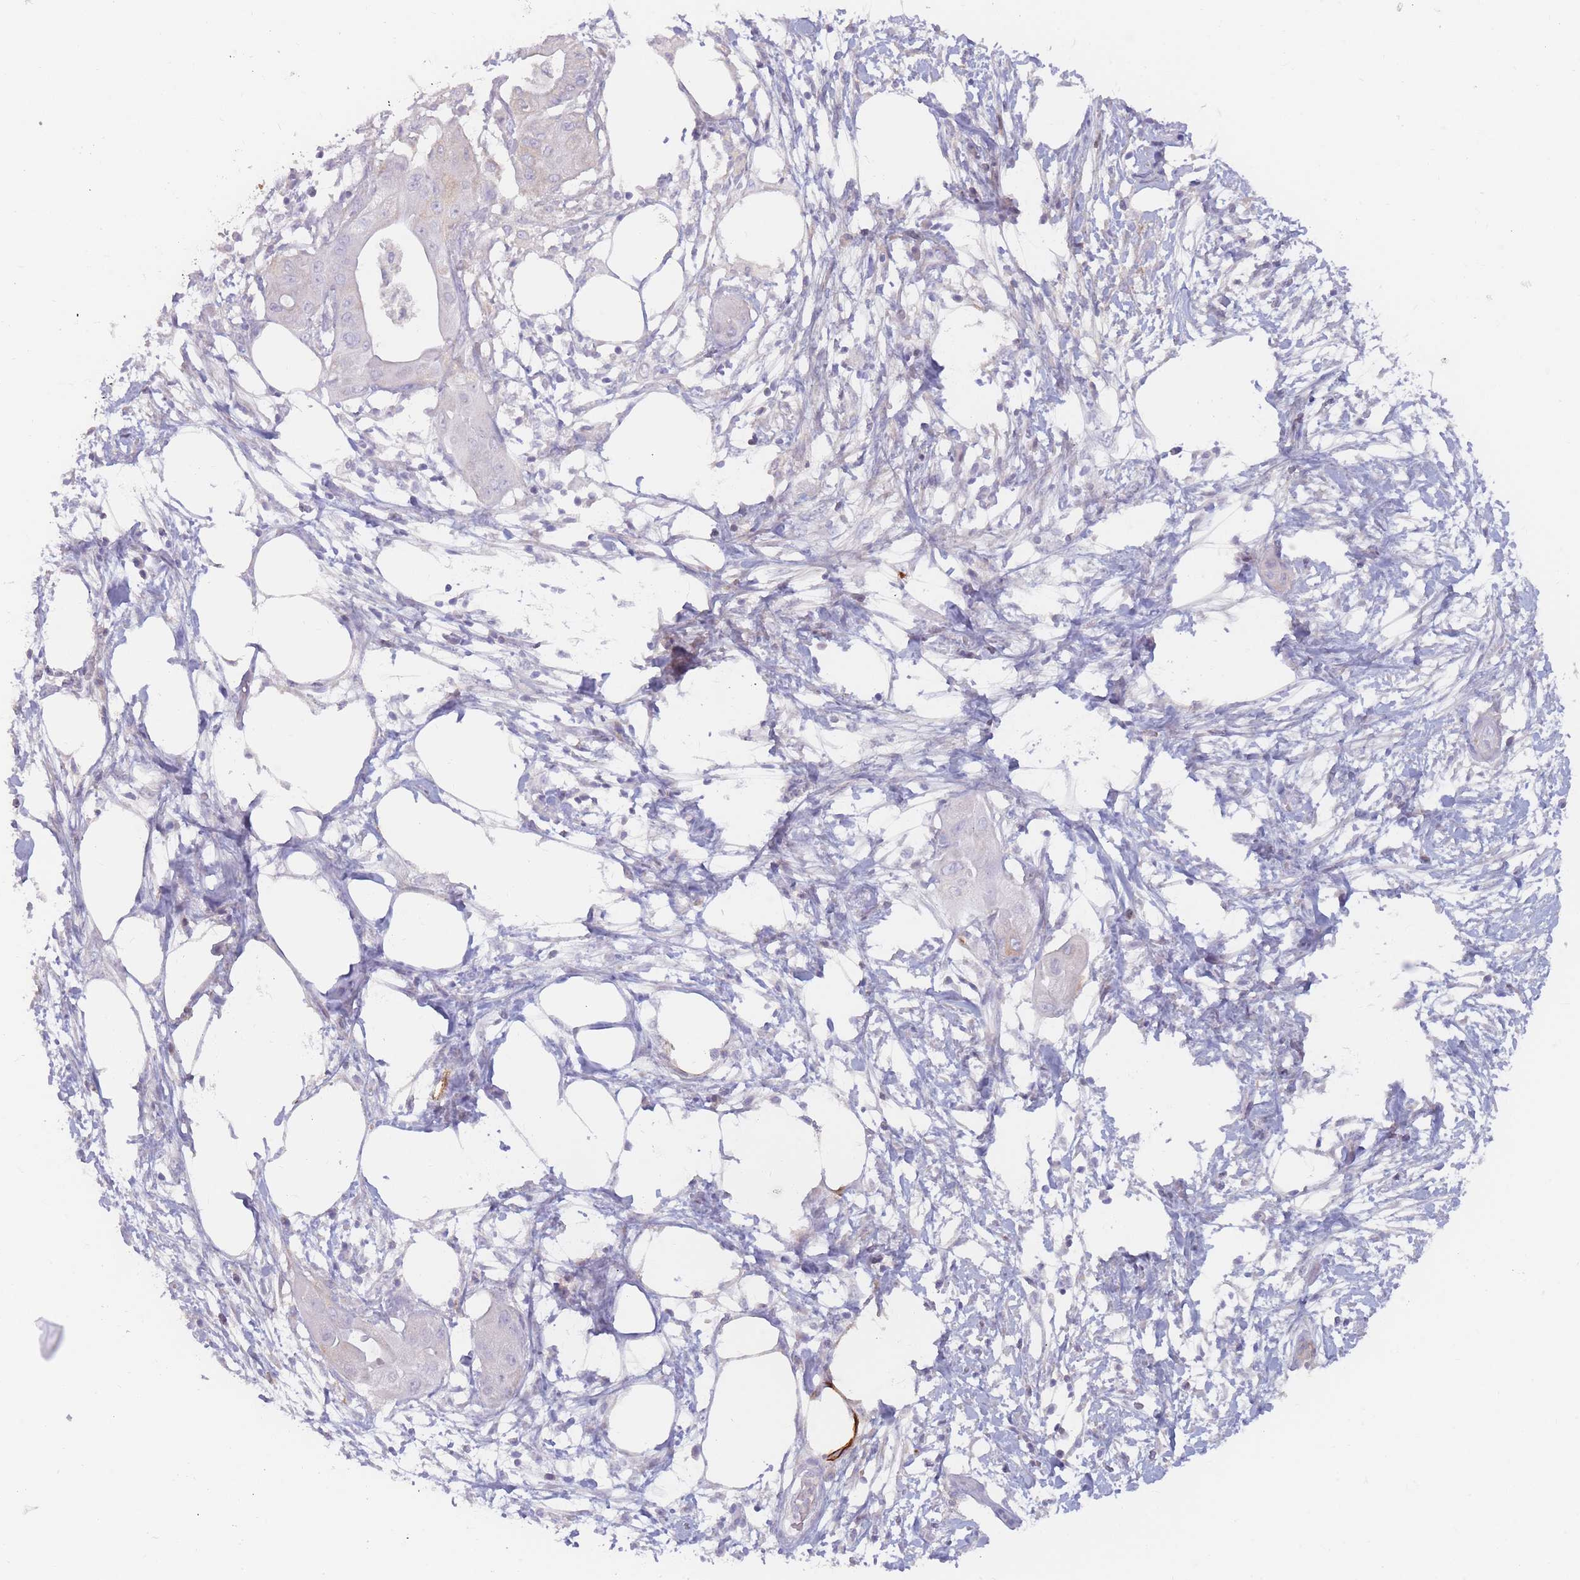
{"staining": {"intensity": "negative", "quantity": "none", "location": "none"}, "tissue": "pancreatic cancer", "cell_type": "Tumor cells", "image_type": "cancer", "snomed": [{"axis": "morphology", "description": "Adenocarcinoma, NOS"}, {"axis": "topography", "description": "Pancreas"}], "caption": "A micrograph of human pancreatic cancer is negative for staining in tumor cells. Brightfield microscopy of immunohistochemistry (IHC) stained with DAB (brown) and hematoxylin (blue), captured at high magnification.", "gene": "PRG4", "patient": {"sex": "male", "age": 68}}